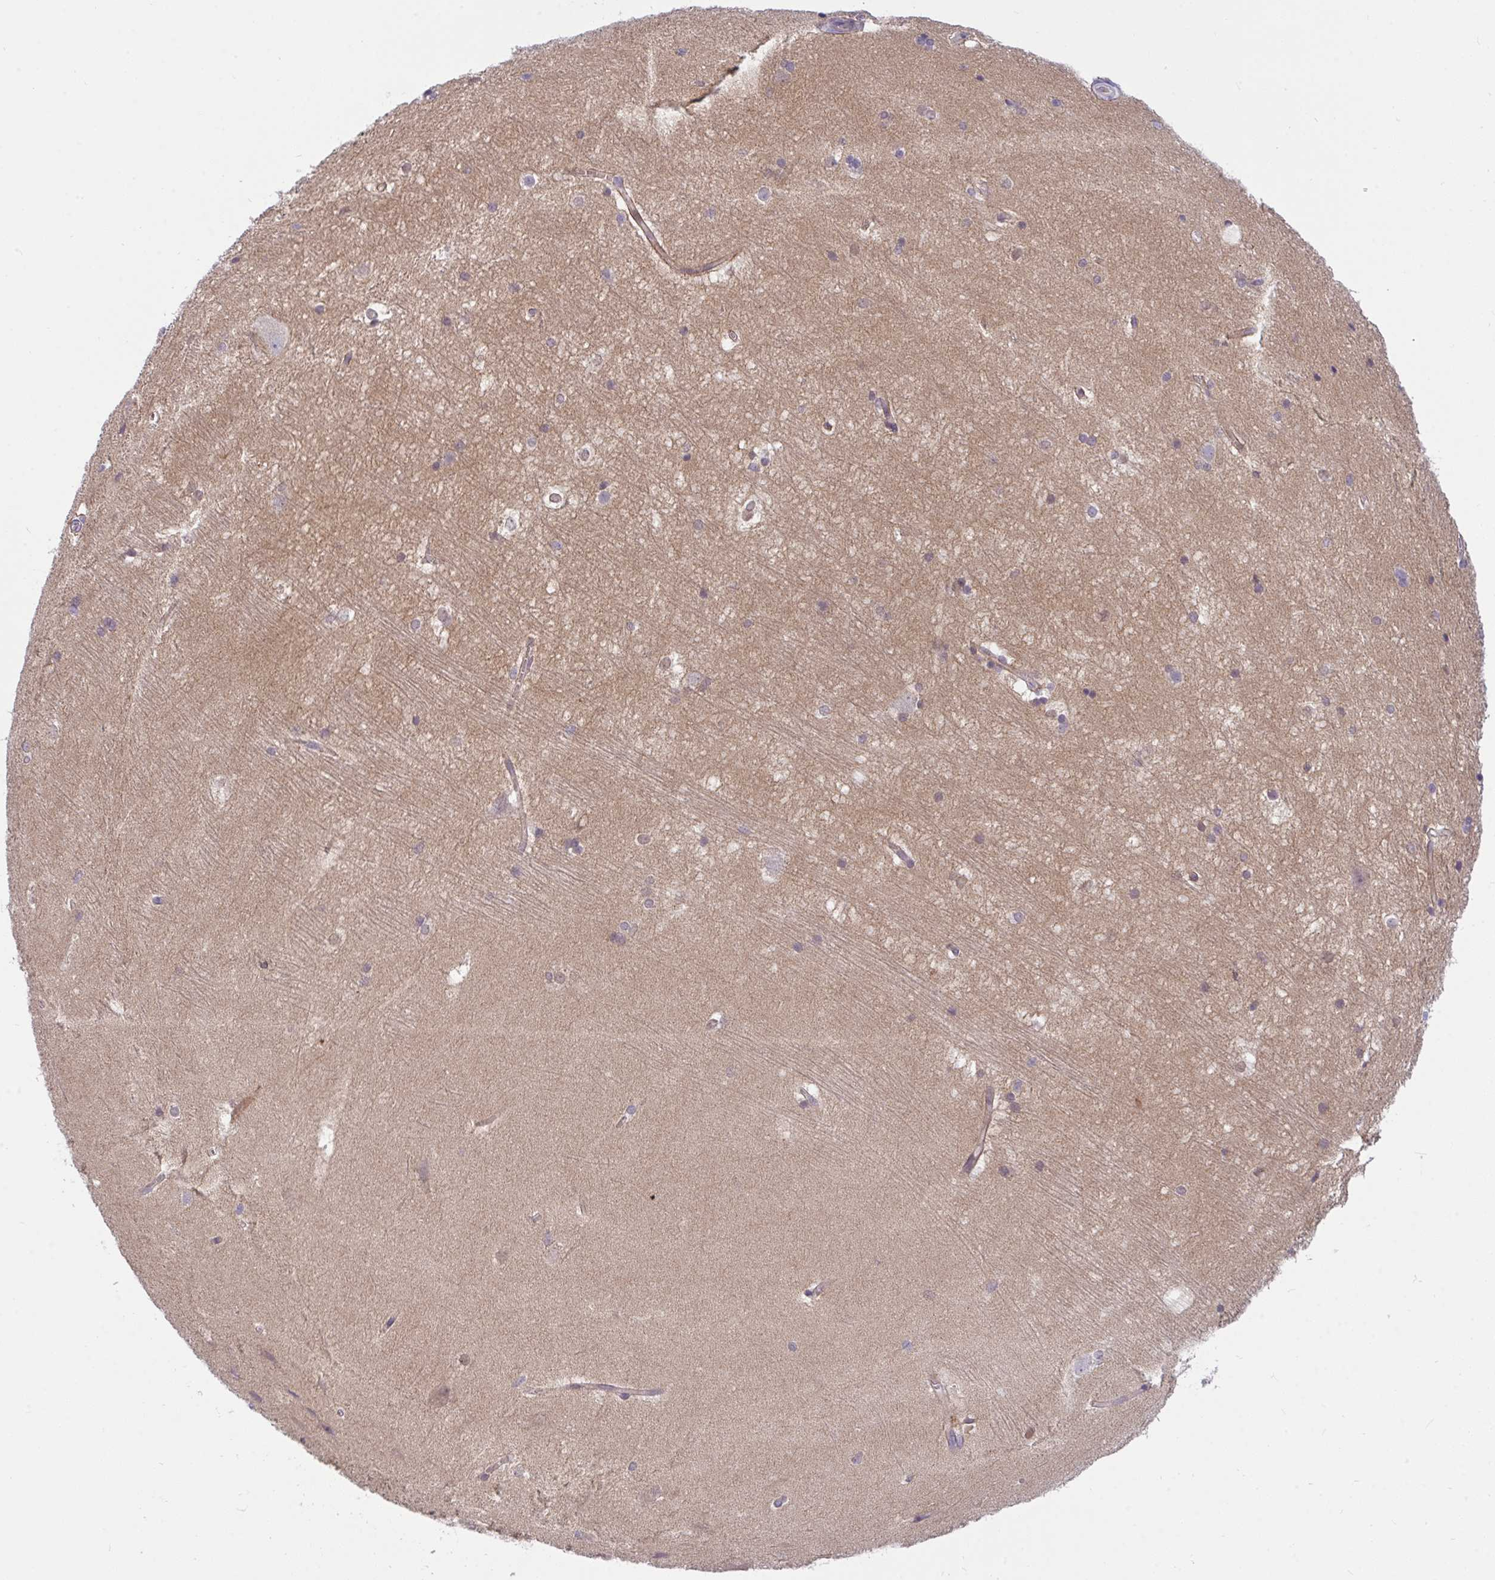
{"staining": {"intensity": "negative", "quantity": "none", "location": "none"}, "tissue": "hippocampus", "cell_type": "Glial cells", "image_type": "normal", "snomed": [{"axis": "morphology", "description": "Normal tissue, NOS"}, {"axis": "topography", "description": "Cerebral cortex"}, {"axis": "topography", "description": "Hippocampus"}], "caption": "Immunohistochemical staining of unremarkable human hippocampus exhibits no significant staining in glial cells. Nuclei are stained in blue.", "gene": "TLN2", "patient": {"sex": "female", "age": 19}}